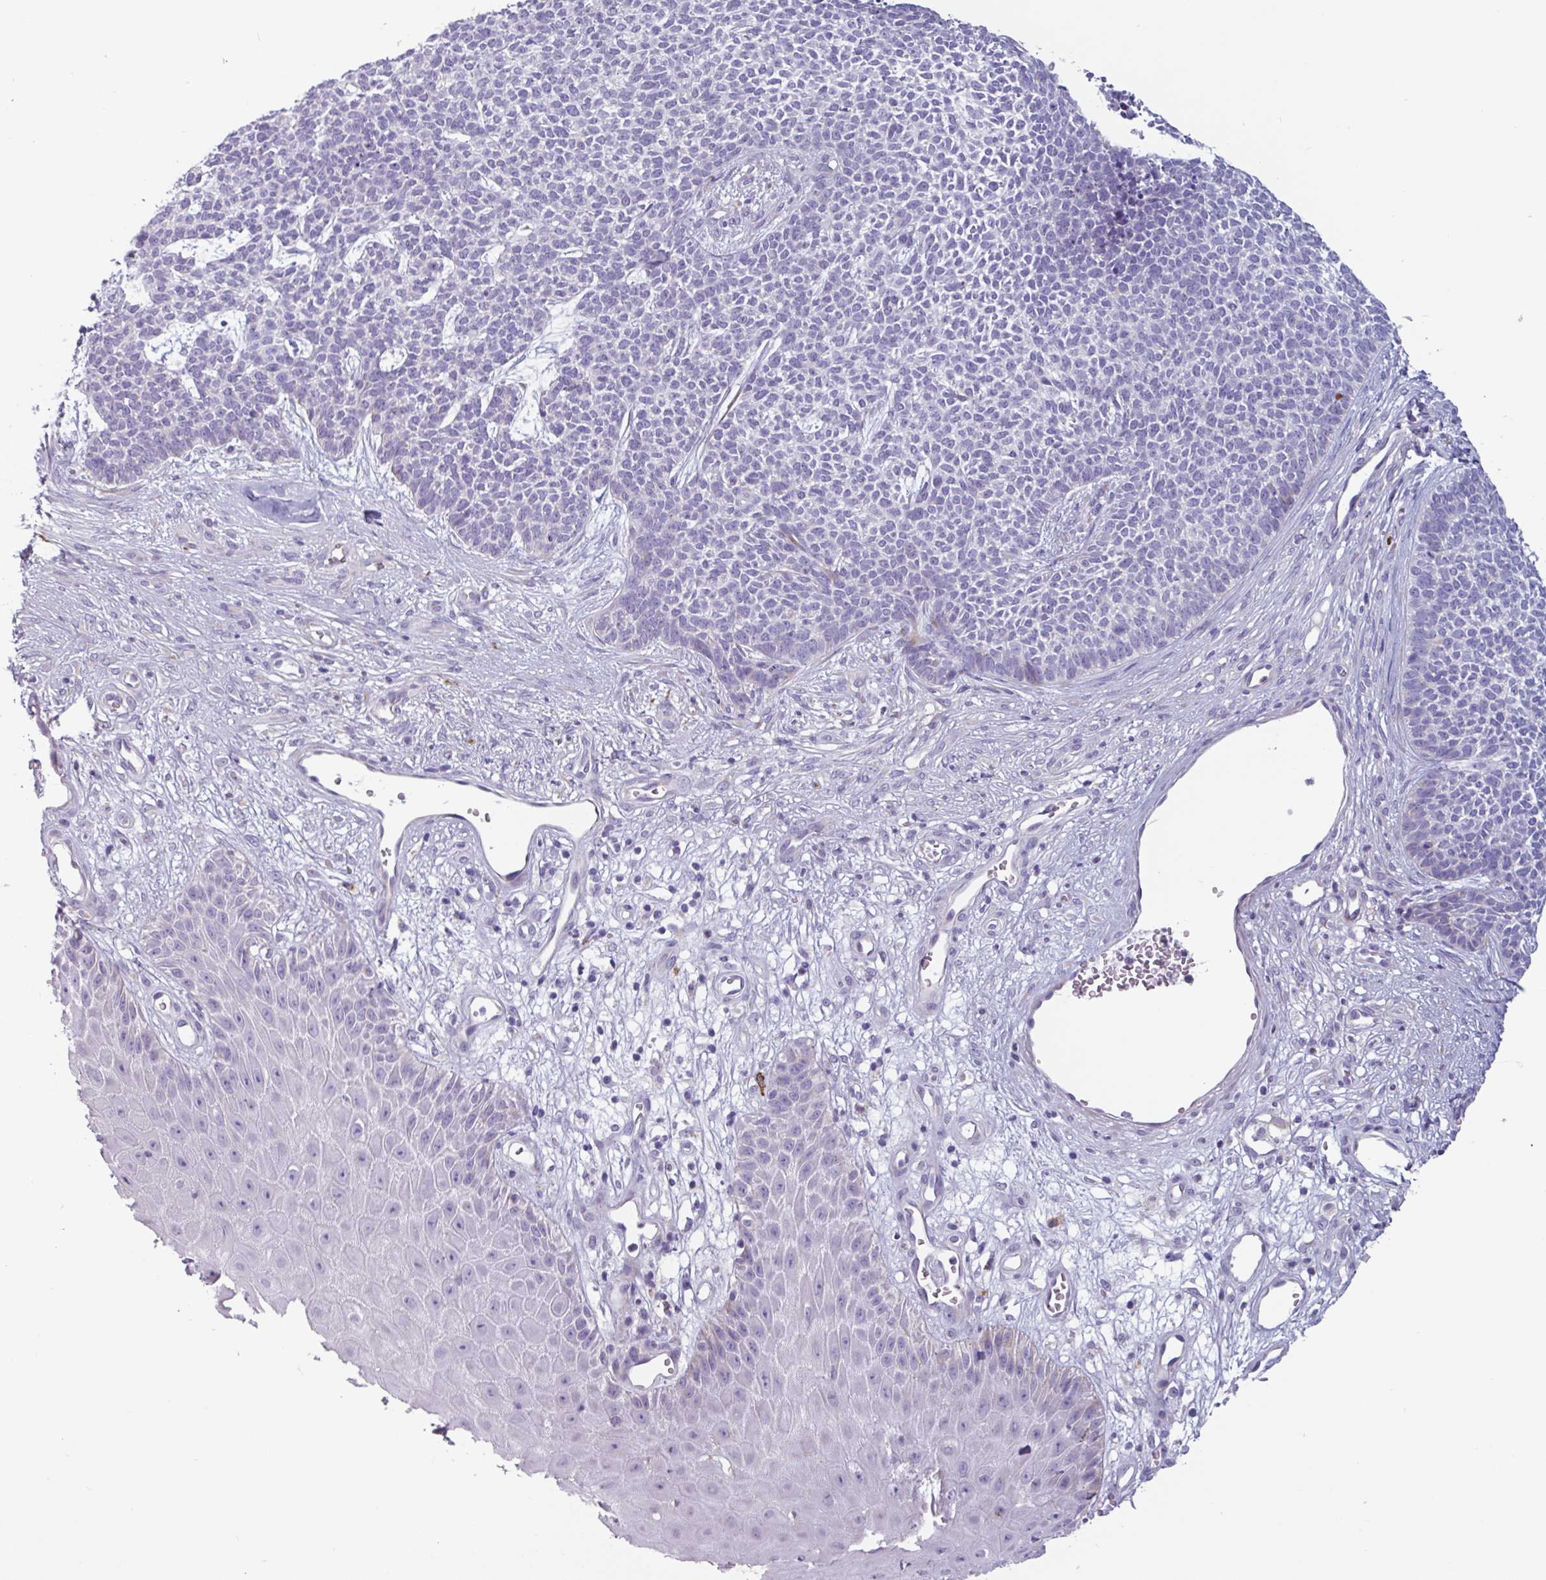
{"staining": {"intensity": "negative", "quantity": "none", "location": "none"}, "tissue": "skin cancer", "cell_type": "Tumor cells", "image_type": "cancer", "snomed": [{"axis": "morphology", "description": "Basal cell carcinoma"}, {"axis": "topography", "description": "Skin"}], "caption": "A photomicrograph of human basal cell carcinoma (skin) is negative for staining in tumor cells.", "gene": "ADGRE1", "patient": {"sex": "female", "age": 84}}